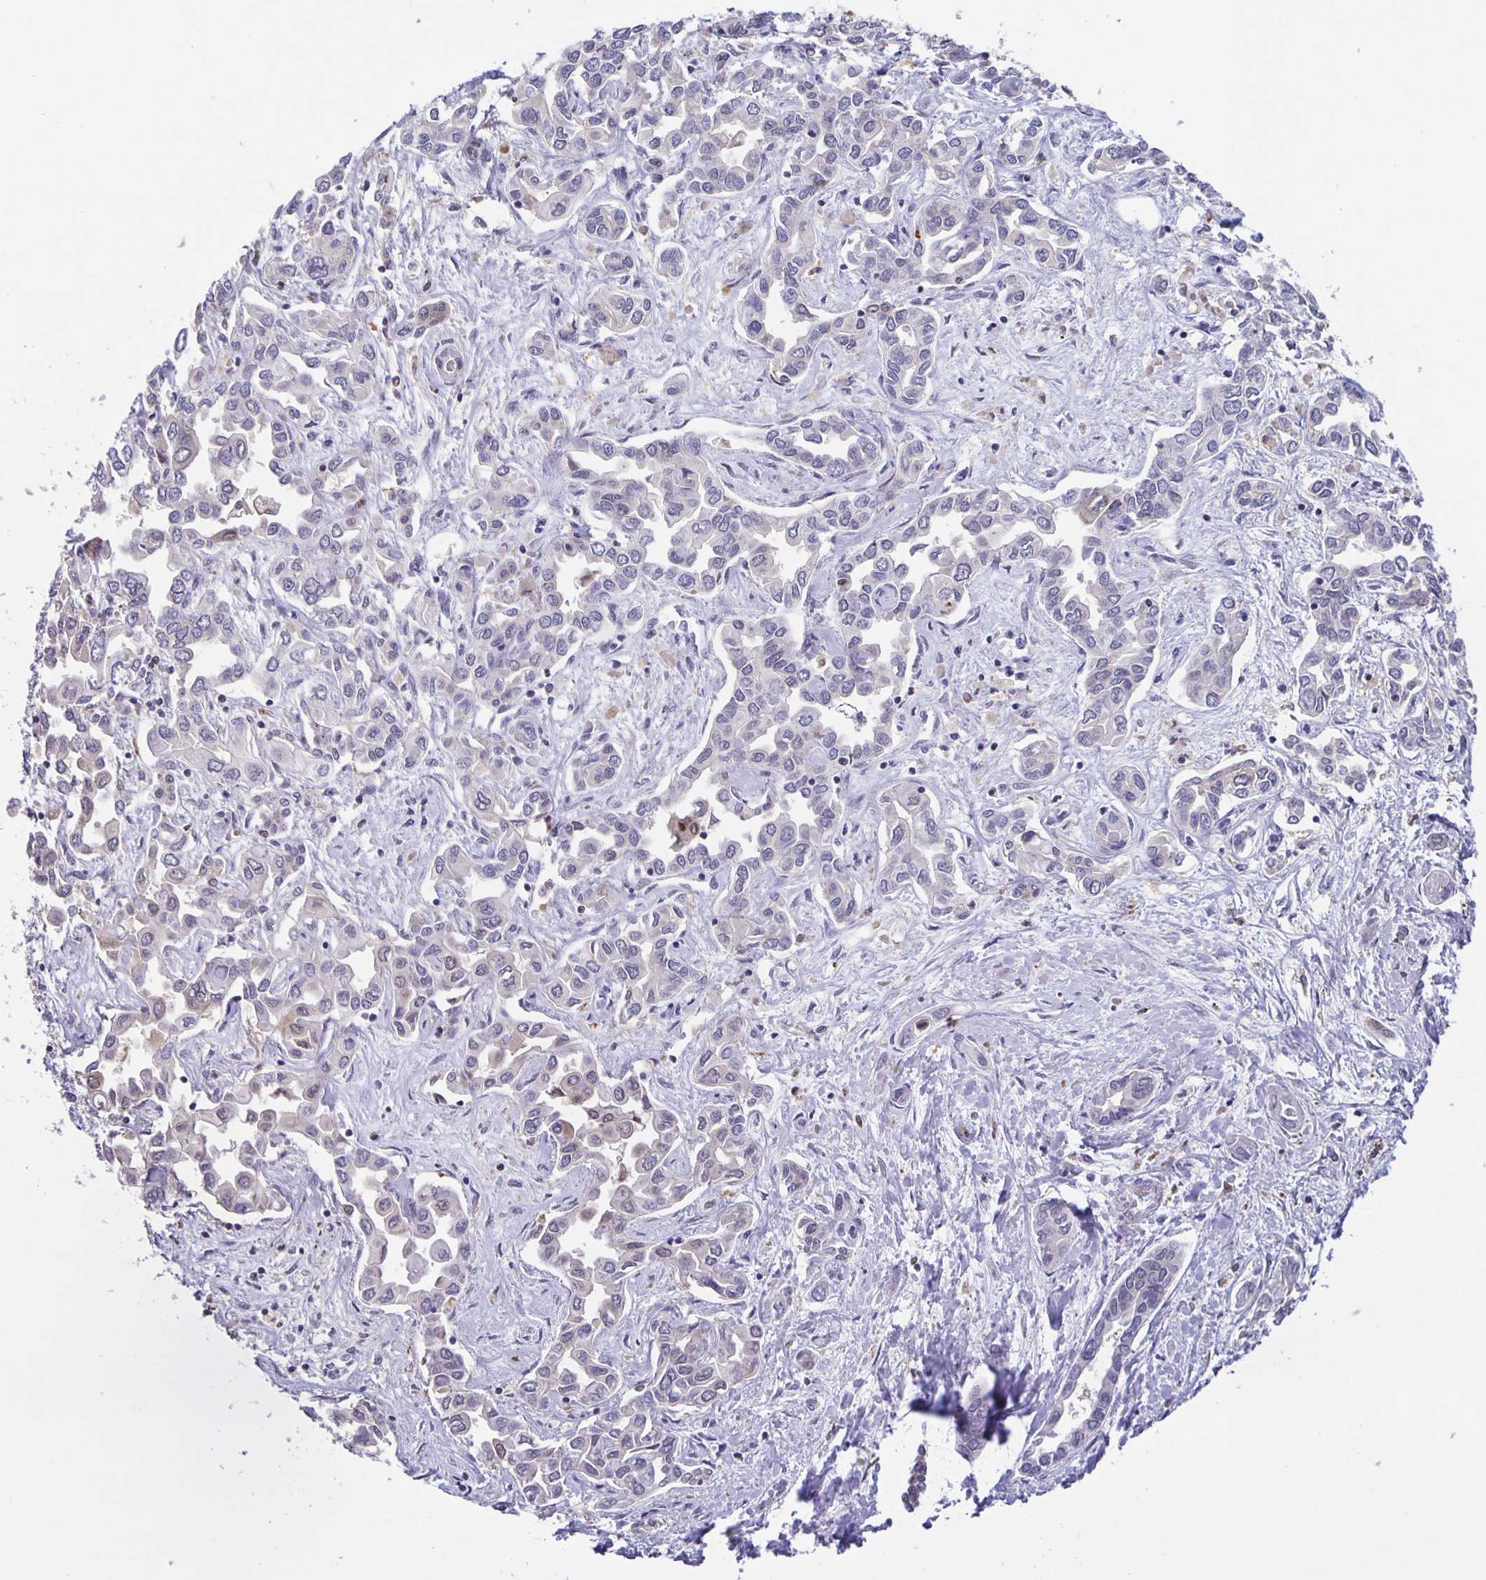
{"staining": {"intensity": "negative", "quantity": "none", "location": "none"}, "tissue": "liver cancer", "cell_type": "Tumor cells", "image_type": "cancer", "snomed": [{"axis": "morphology", "description": "Cholangiocarcinoma"}, {"axis": "topography", "description": "Liver"}], "caption": "This is a micrograph of immunohistochemistry staining of cholangiocarcinoma (liver), which shows no positivity in tumor cells. (Stains: DAB (3,3'-diaminobenzidine) immunohistochemistry (IHC) with hematoxylin counter stain, Microscopy: brightfield microscopy at high magnification).", "gene": "MARCHF6", "patient": {"sex": "female", "age": 64}}